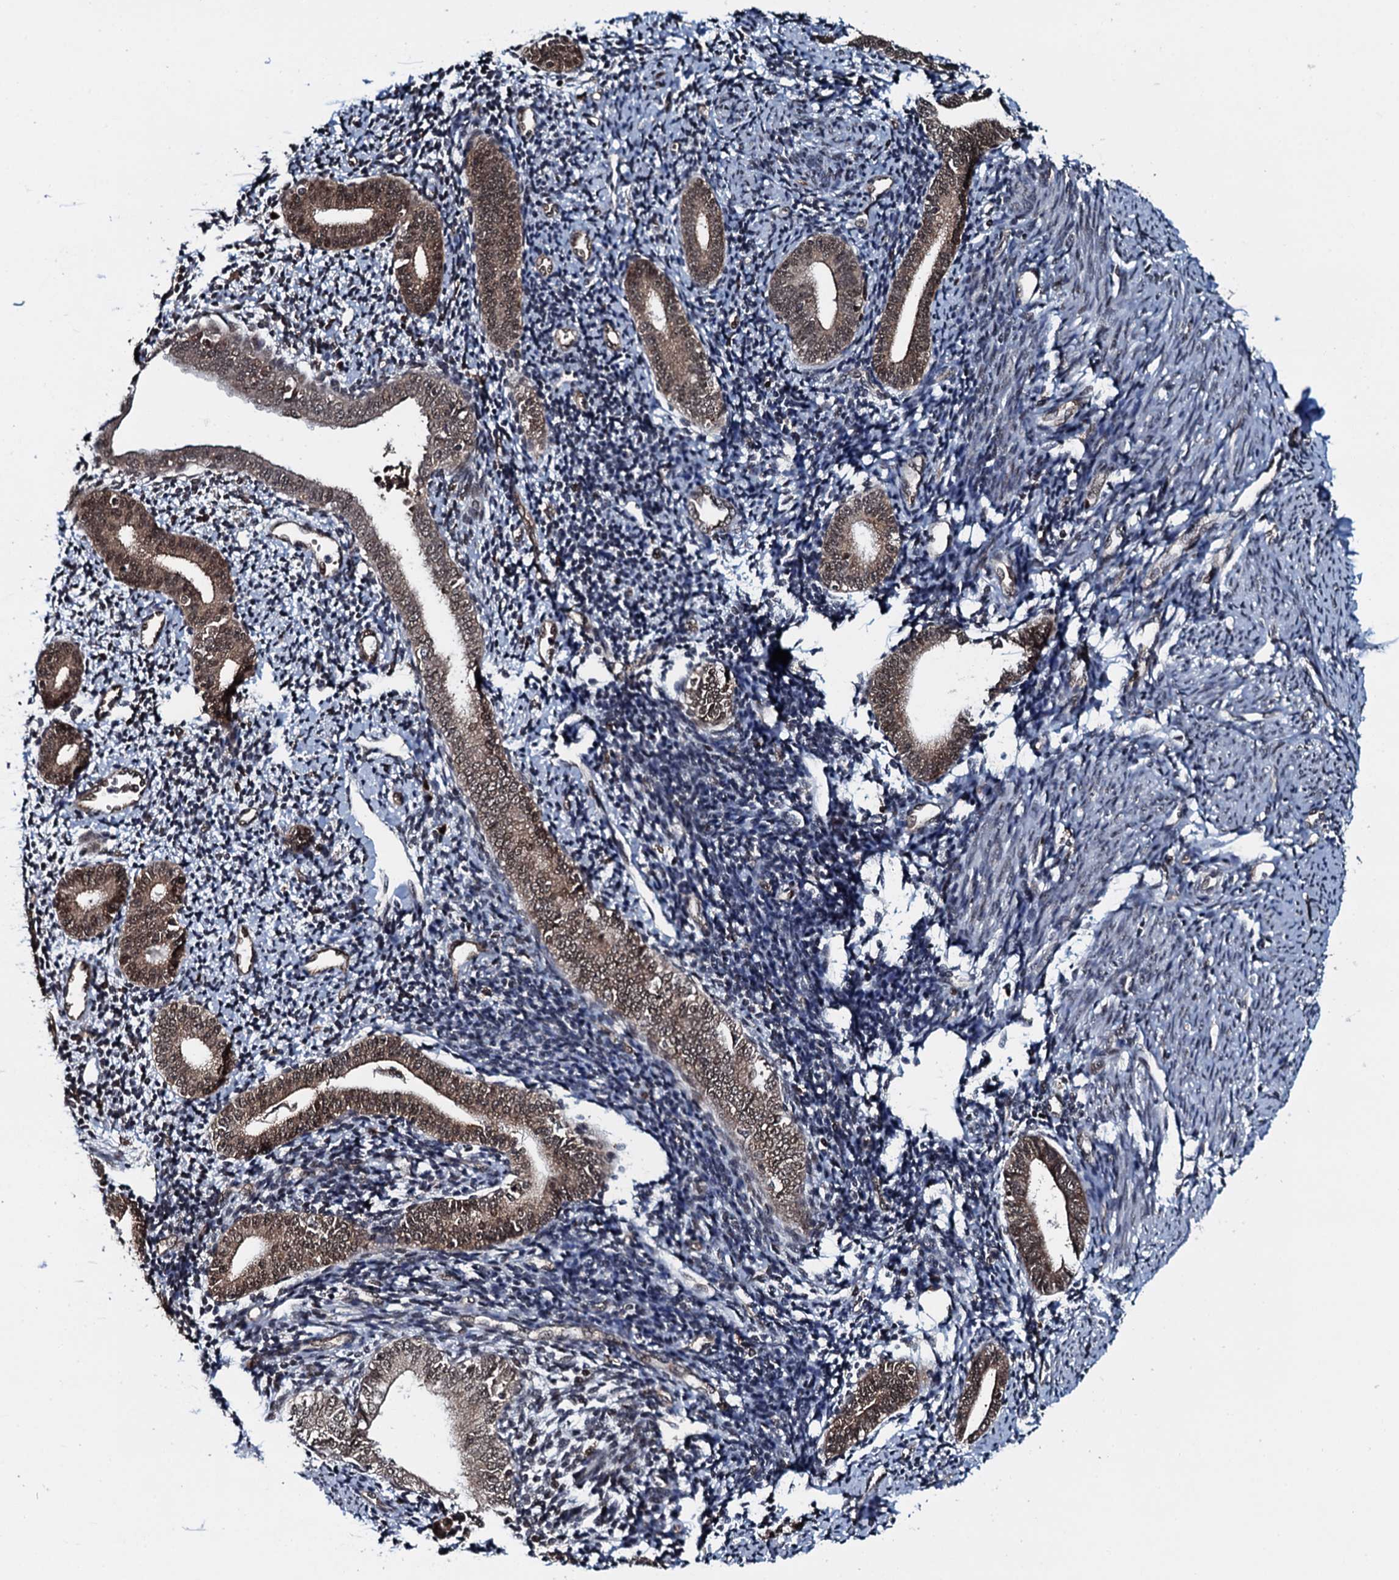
{"staining": {"intensity": "negative", "quantity": "none", "location": "none"}, "tissue": "endometrium", "cell_type": "Cells in endometrial stroma", "image_type": "normal", "snomed": [{"axis": "morphology", "description": "Normal tissue, NOS"}, {"axis": "topography", "description": "Endometrium"}], "caption": "Cells in endometrial stroma are negative for protein expression in normal human endometrium. (Immunohistochemistry, brightfield microscopy, high magnification).", "gene": "HDDC3", "patient": {"sex": "female", "age": 56}}